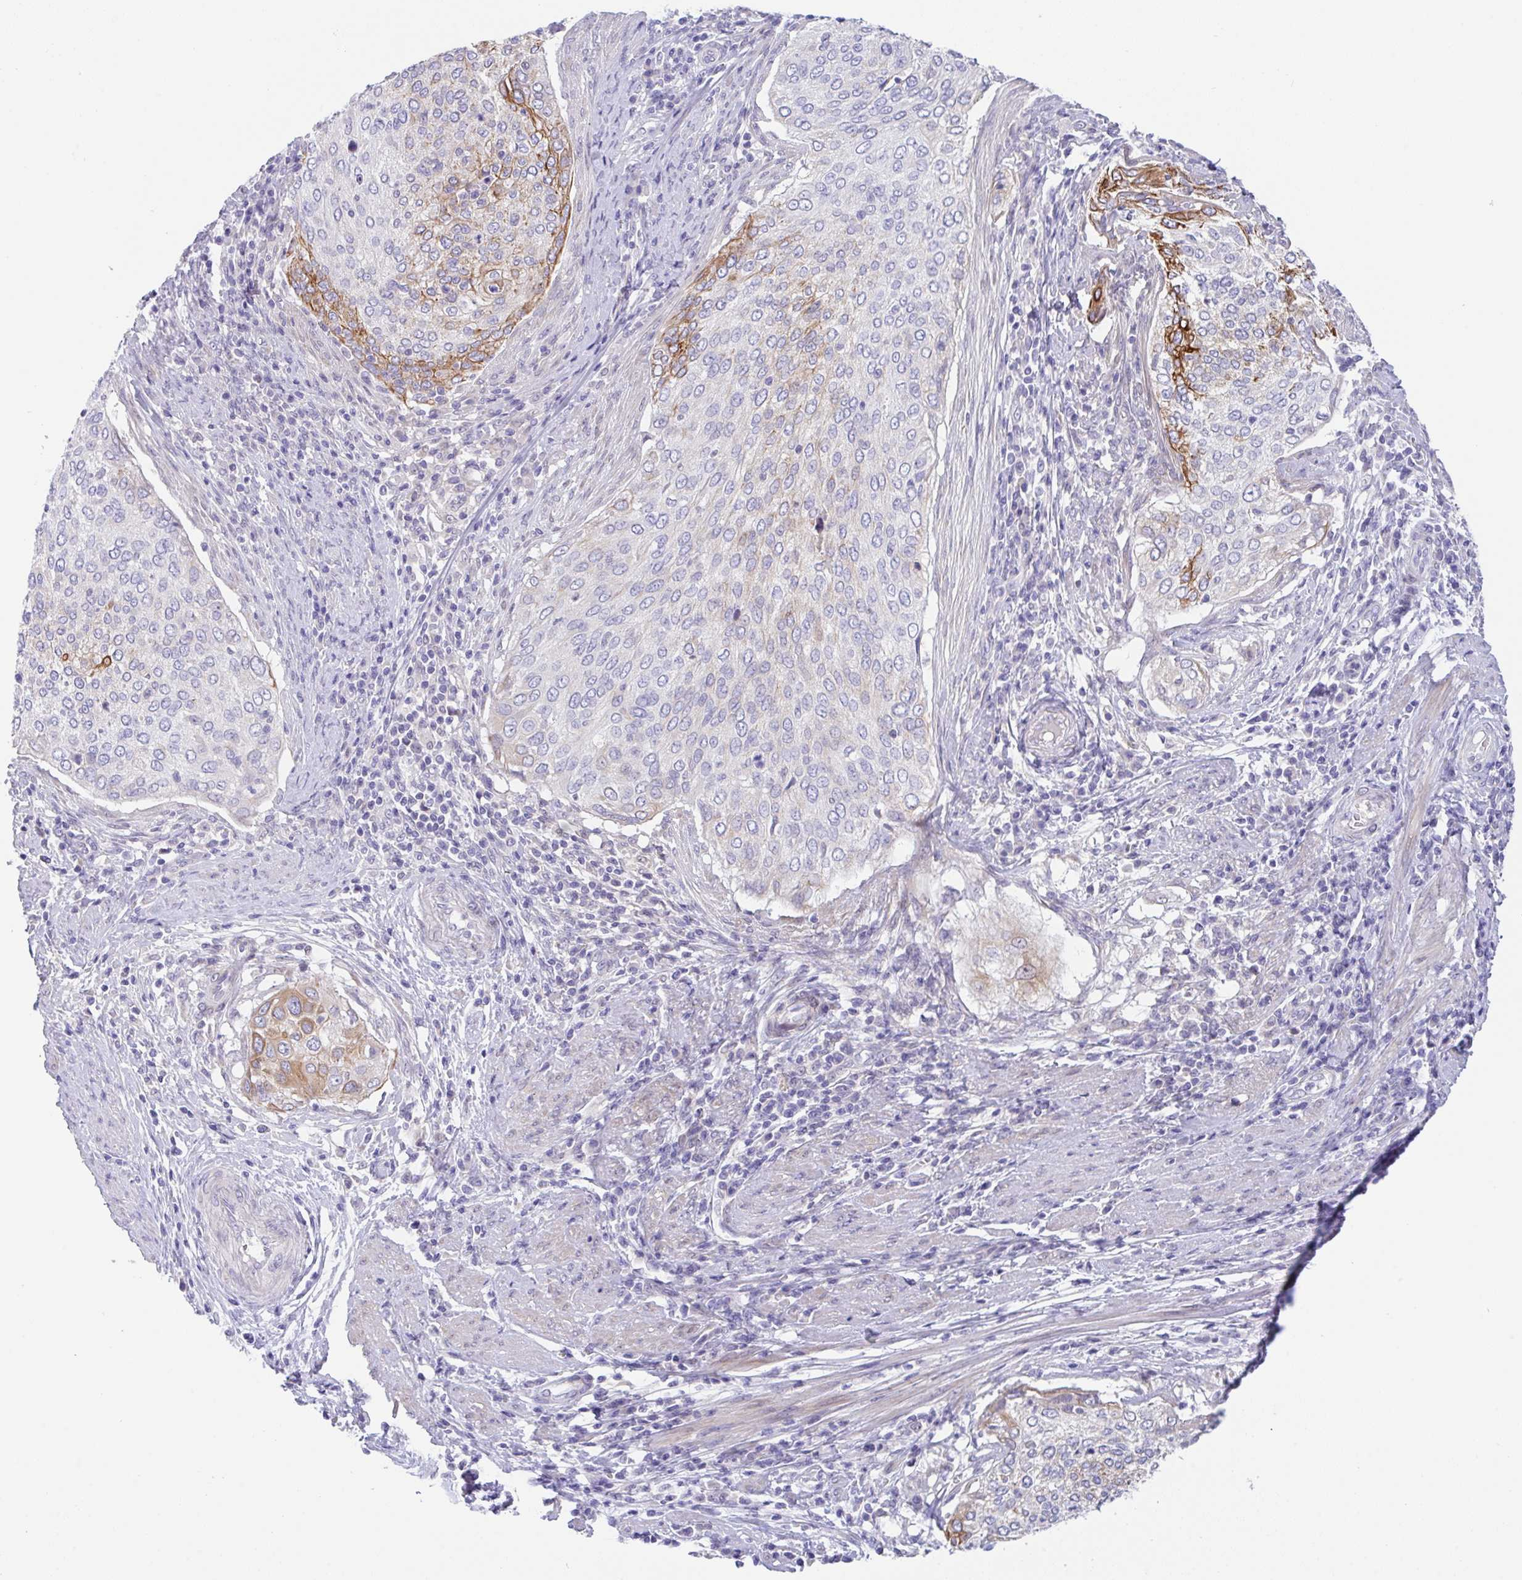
{"staining": {"intensity": "strong", "quantity": "25%-75%", "location": "cytoplasmic/membranous"}, "tissue": "cervical cancer", "cell_type": "Tumor cells", "image_type": "cancer", "snomed": [{"axis": "morphology", "description": "Squamous cell carcinoma, NOS"}, {"axis": "topography", "description": "Cervix"}], "caption": "Immunohistochemical staining of human squamous cell carcinoma (cervical) demonstrates high levels of strong cytoplasmic/membranous protein staining in approximately 25%-75% of tumor cells.", "gene": "TRAF4", "patient": {"sex": "female", "age": 38}}